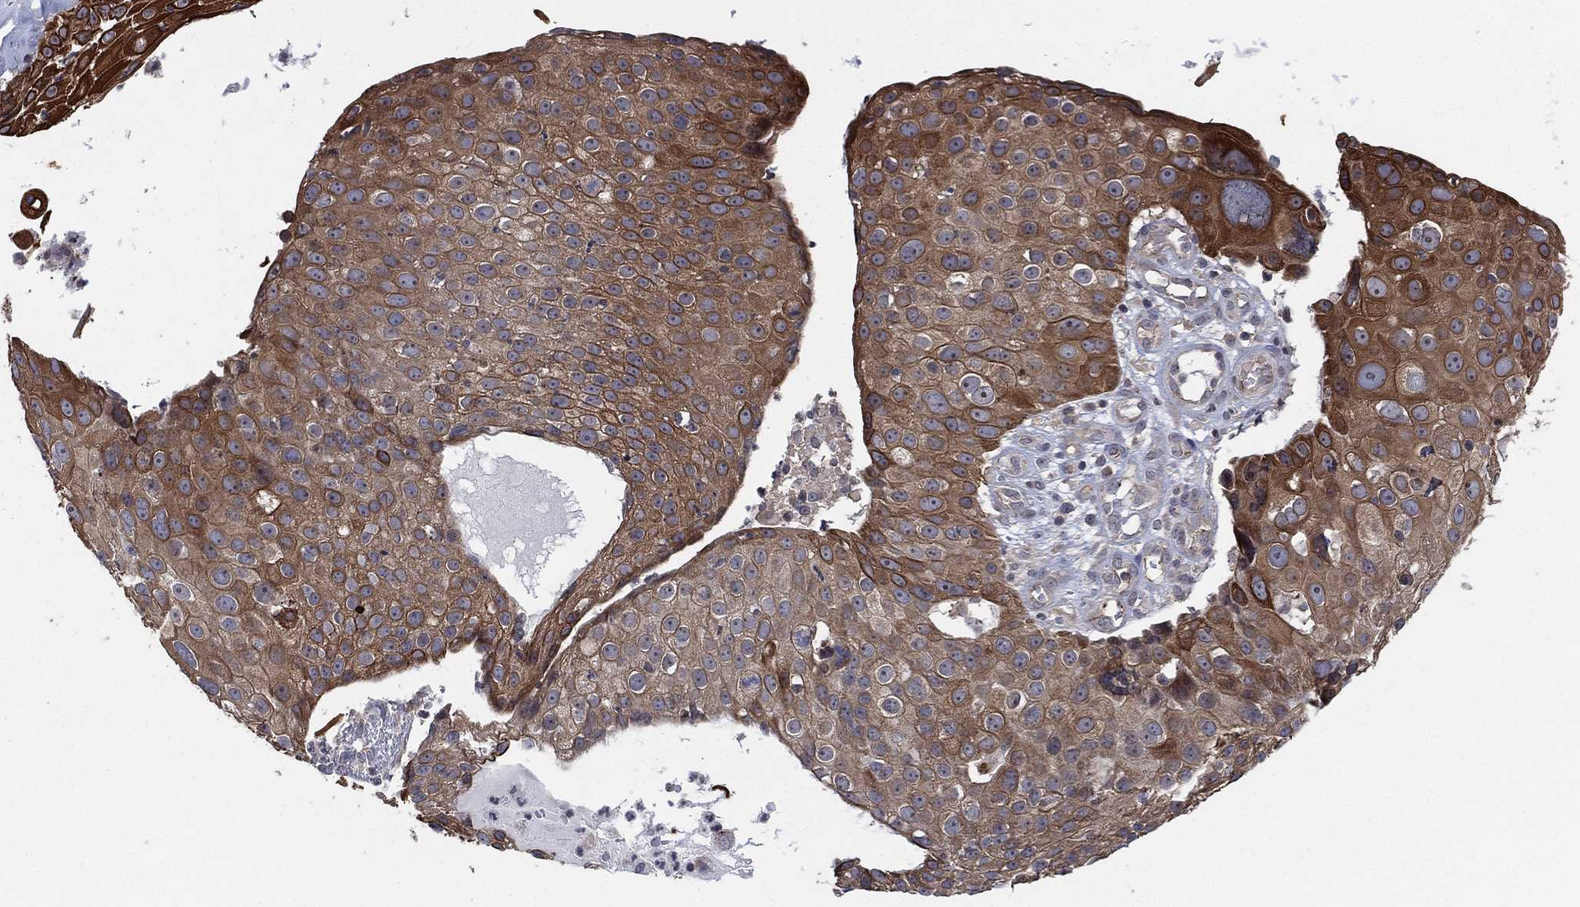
{"staining": {"intensity": "moderate", "quantity": ">75%", "location": "cytoplasmic/membranous"}, "tissue": "skin cancer", "cell_type": "Tumor cells", "image_type": "cancer", "snomed": [{"axis": "morphology", "description": "Squamous cell carcinoma, NOS"}, {"axis": "topography", "description": "Skin"}], "caption": "A micrograph of skin cancer (squamous cell carcinoma) stained for a protein displays moderate cytoplasmic/membranous brown staining in tumor cells.", "gene": "TMCO1", "patient": {"sex": "male", "age": 71}}